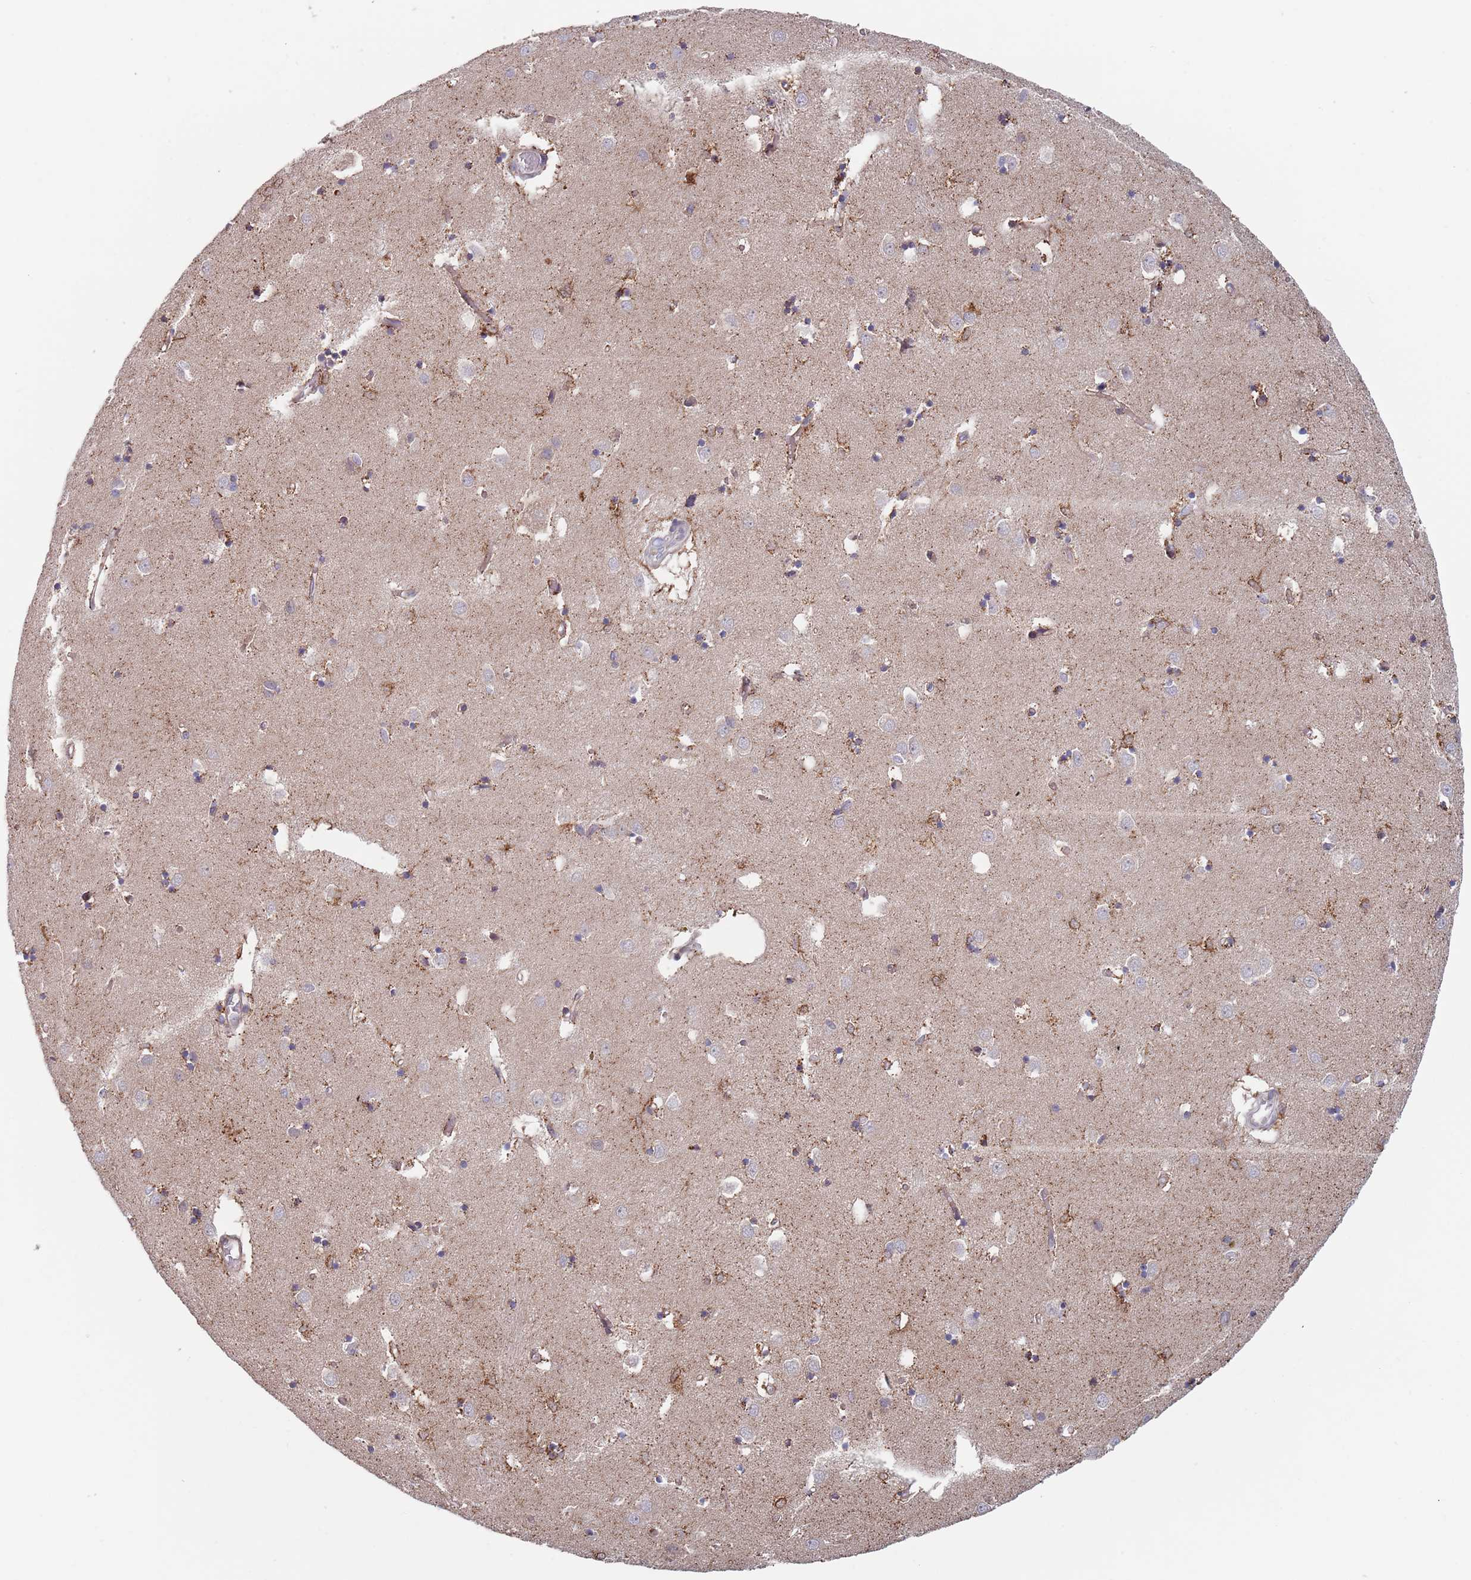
{"staining": {"intensity": "moderate", "quantity": "<25%", "location": "cytoplasmic/membranous"}, "tissue": "caudate", "cell_type": "Glial cells", "image_type": "normal", "snomed": [{"axis": "morphology", "description": "Normal tissue, NOS"}, {"axis": "topography", "description": "Lateral ventricle wall"}], "caption": "This photomicrograph demonstrates IHC staining of unremarkable human caudate, with low moderate cytoplasmic/membranous positivity in approximately <25% of glial cells.", "gene": "ZNF140", "patient": {"sex": "male", "age": 70}}